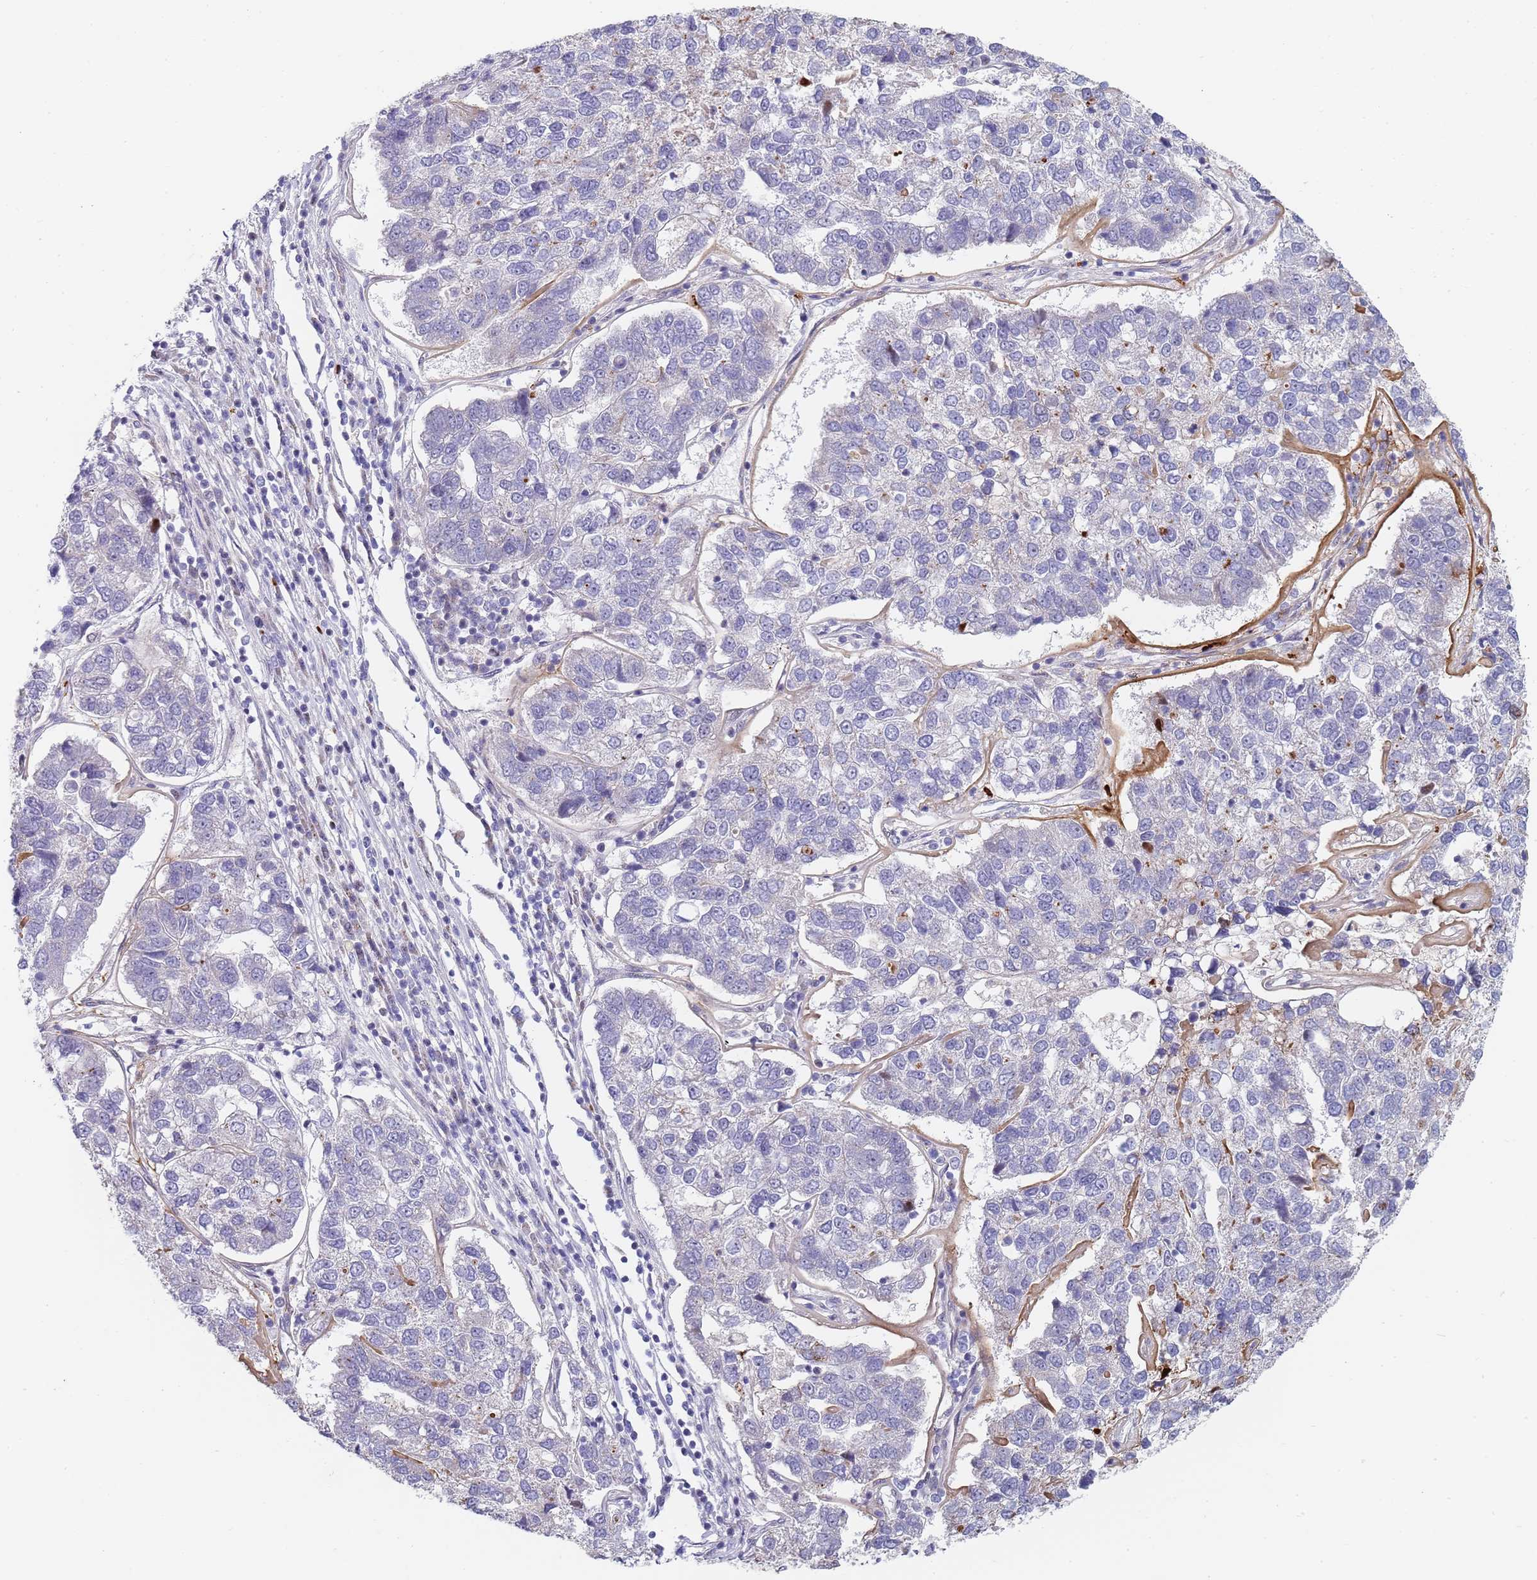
{"staining": {"intensity": "negative", "quantity": "none", "location": "none"}, "tissue": "pancreatic cancer", "cell_type": "Tumor cells", "image_type": "cancer", "snomed": [{"axis": "morphology", "description": "Adenocarcinoma, NOS"}, {"axis": "topography", "description": "Pancreas"}], "caption": "Tumor cells show no significant protein staining in adenocarcinoma (pancreatic). The staining is performed using DAB (3,3'-diaminobenzidine) brown chromogen with nuclei counter-stained in using hematoxylin.", "gene": "PLCL2", "patient": {"sex": "female", "age": 61}}